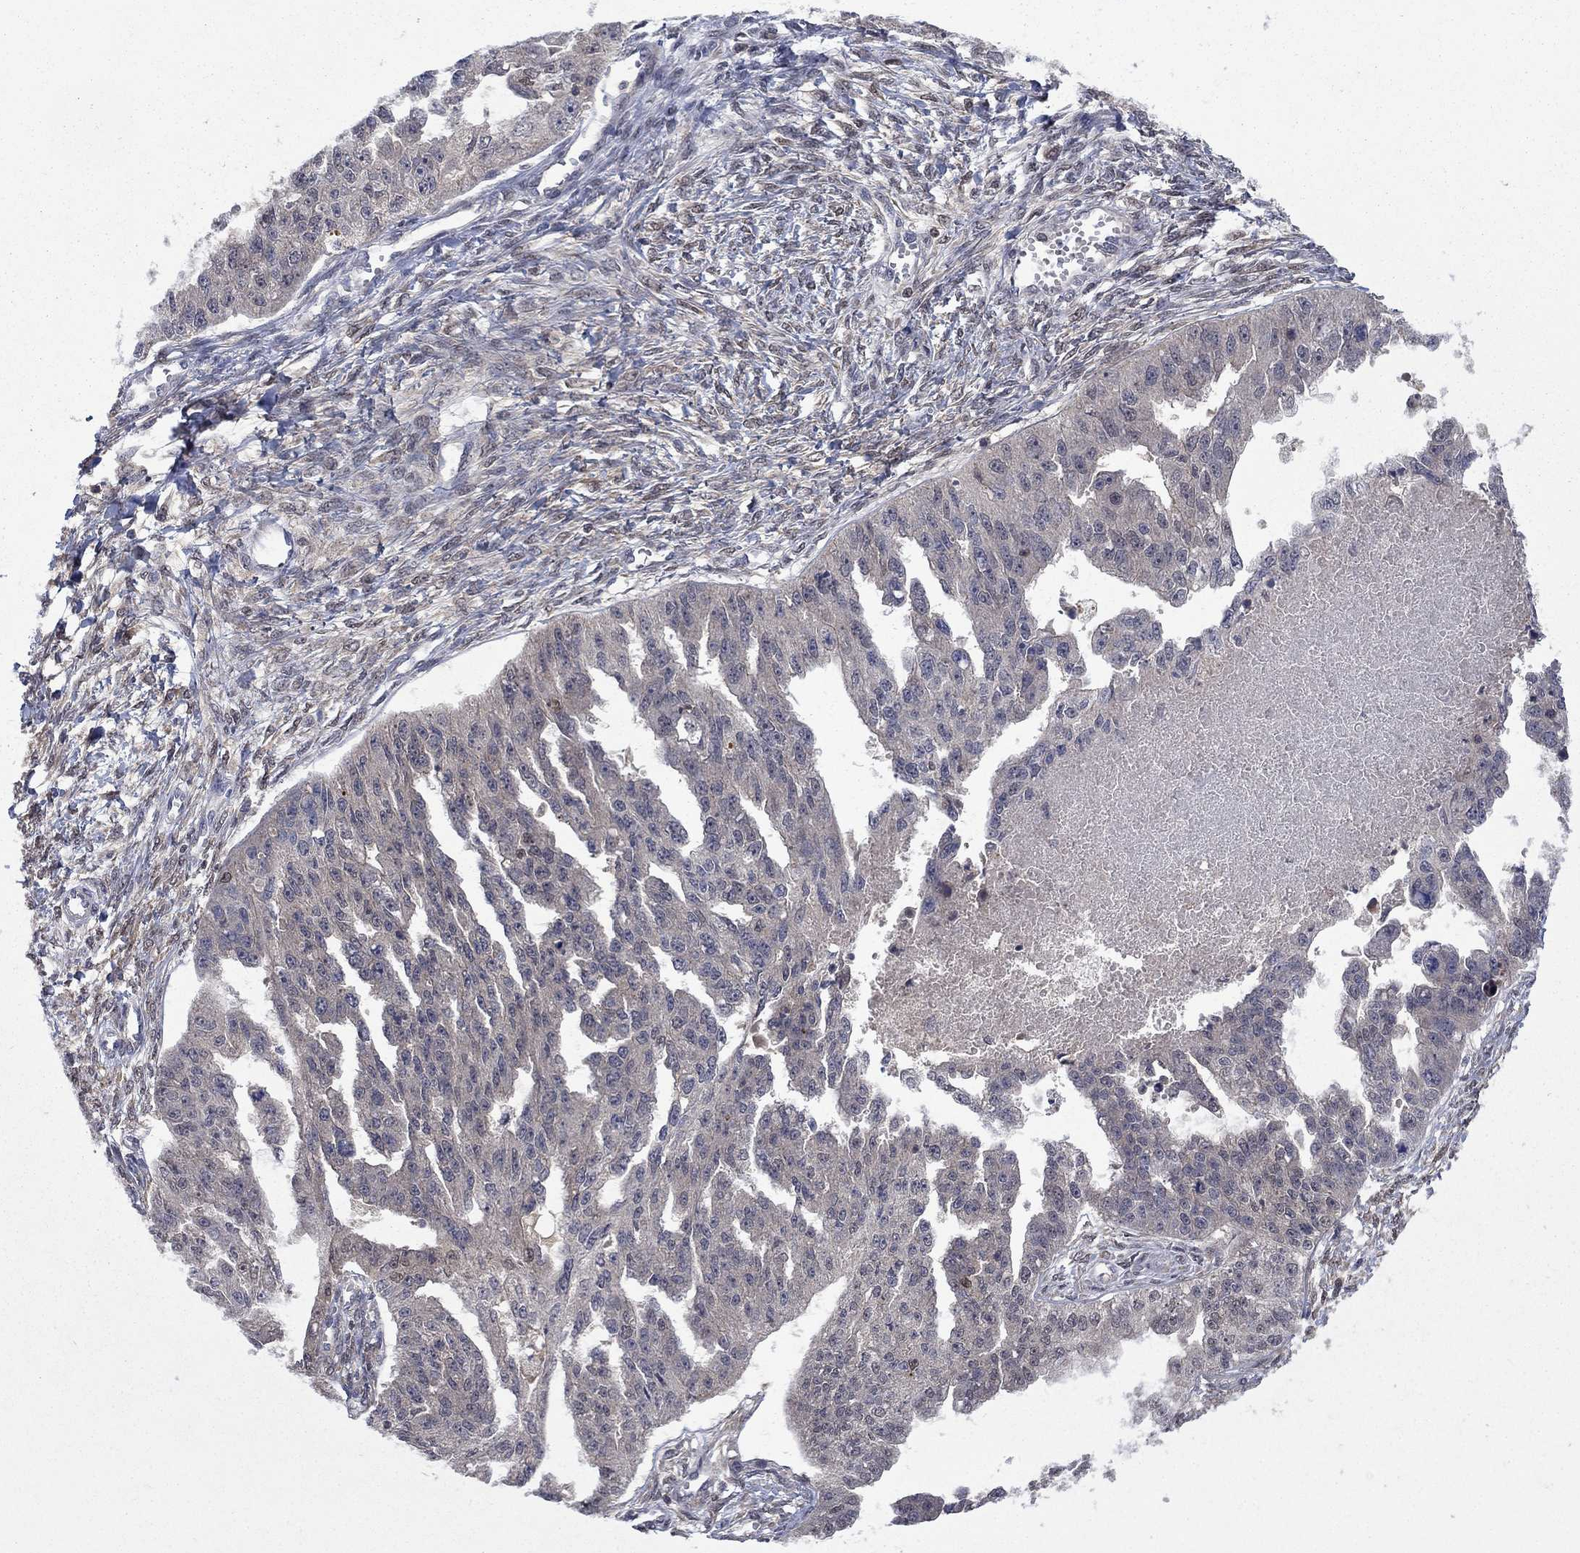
{"staining": {"intensity": "negative", "quantity": "none", "location": "none"}, "tissue": "ovarian cancer", "cell_type": "Tumor cells", "image_type": "cancer", "snomed": [{"axis": "morphology", "description": "Cystadenocarcinoma, serous, NOS"}, {"axis": "topography", "description": "Ovary"}], "caption": "High power microscopy image of an immunohistochemistry (IHC) image of ovarian serous cystadenocarcinoma, revealing no significant expression in tumor cells. The staining is performed using DAB brown chromogen with nuclei counter-stained in using hematoxylin.", "gene": "IAH1", "patient": {"sex": "female", "age": 58}}